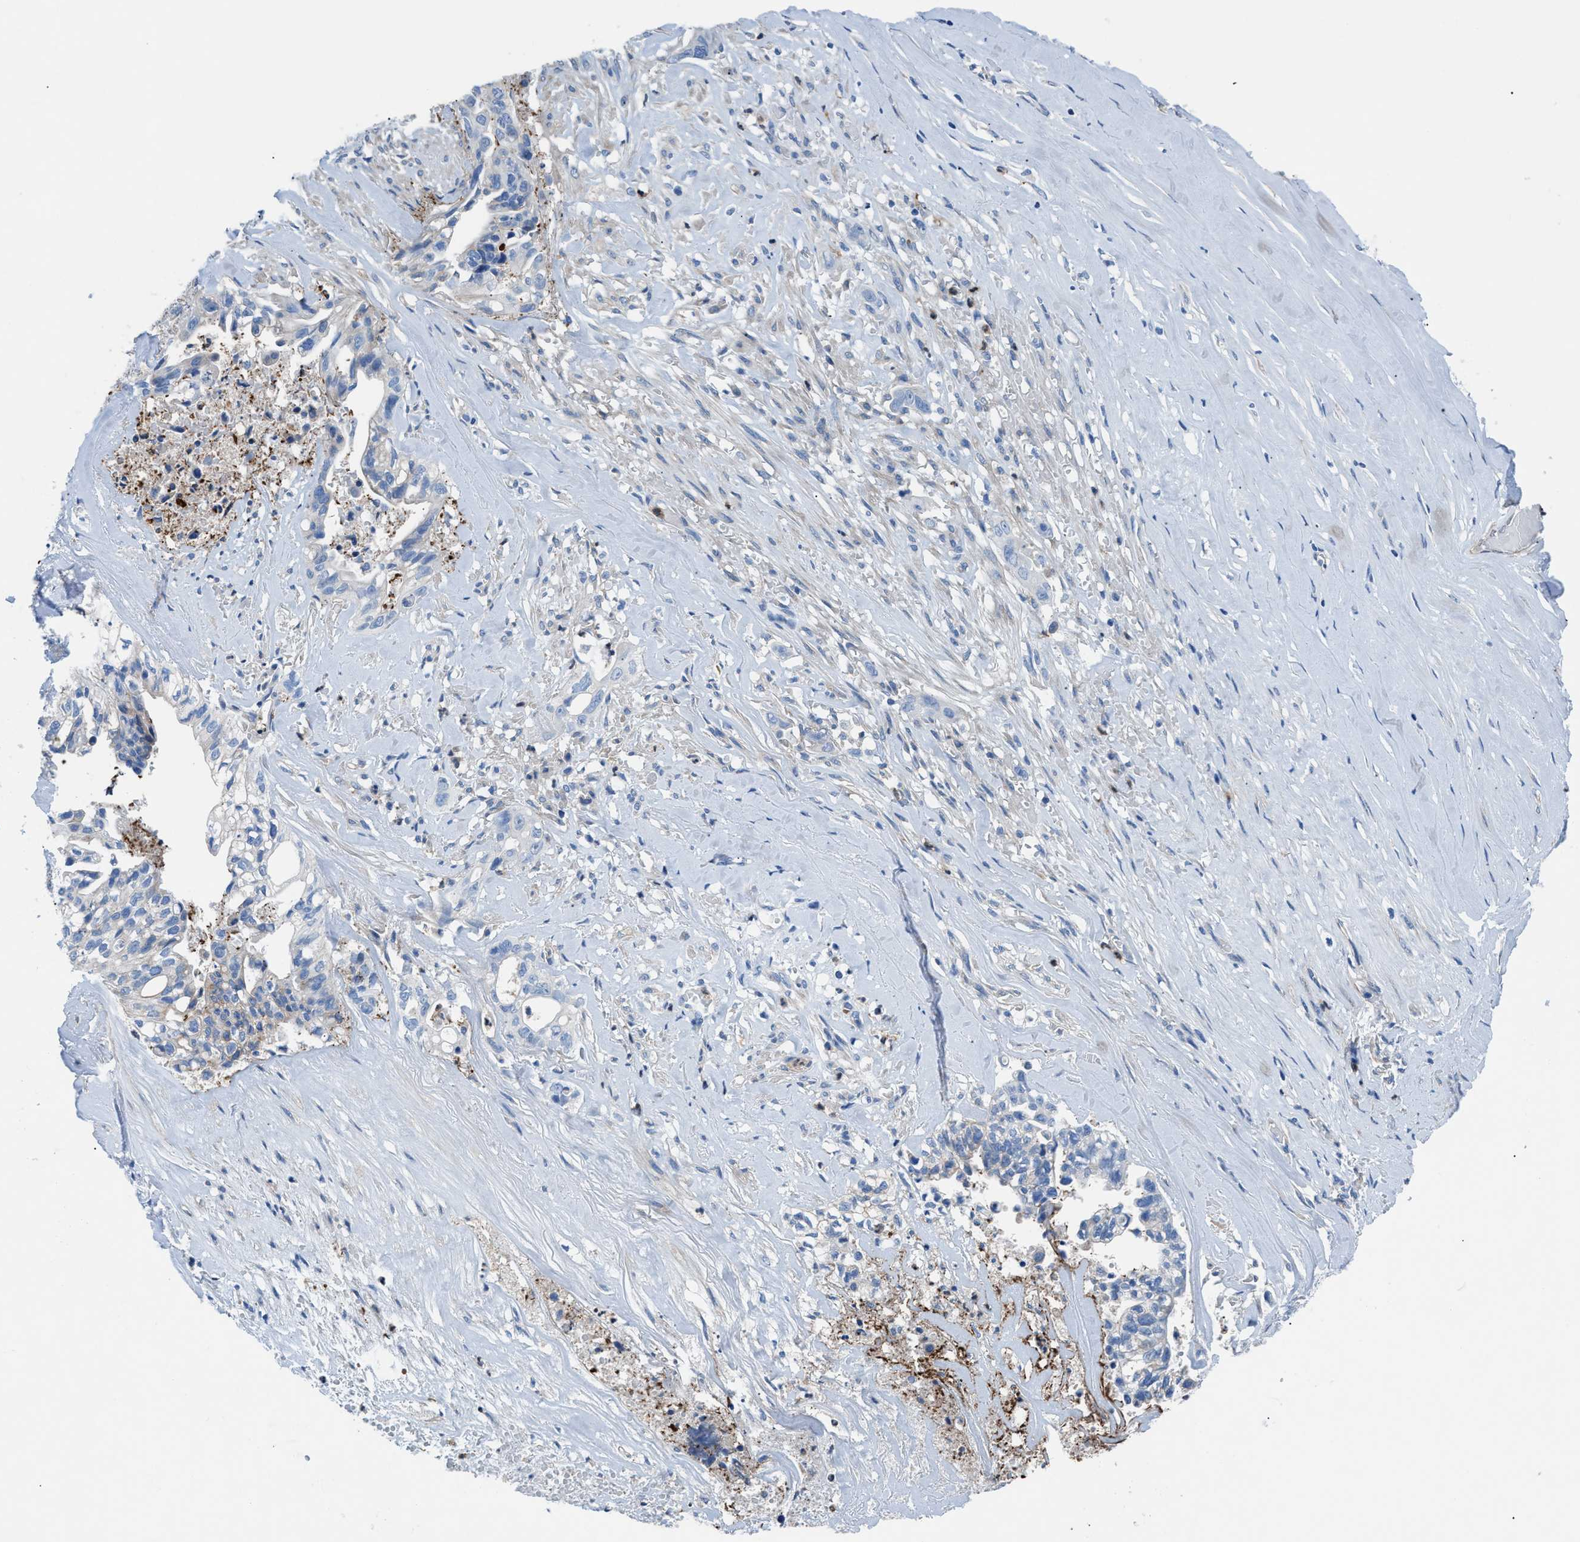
{"staining": {"intensity": "negative", "quantity": "none", "location": "none"}, "tissue": "liver cancer", "cell_type": "Tumor cells", "image_type": "cancer", "snomed": [{"axis": "morphology", "description": "Cholangiocarcinoma"}, {"axis": "topography", "description": "Liver"}], "caption": "Liver cholangiocarcinoma was stained to show a protein in brown. There is no significant positivity in tumor cells.", "gene": "ITPR1", "patient": {"sex": "female", "age": 70}}